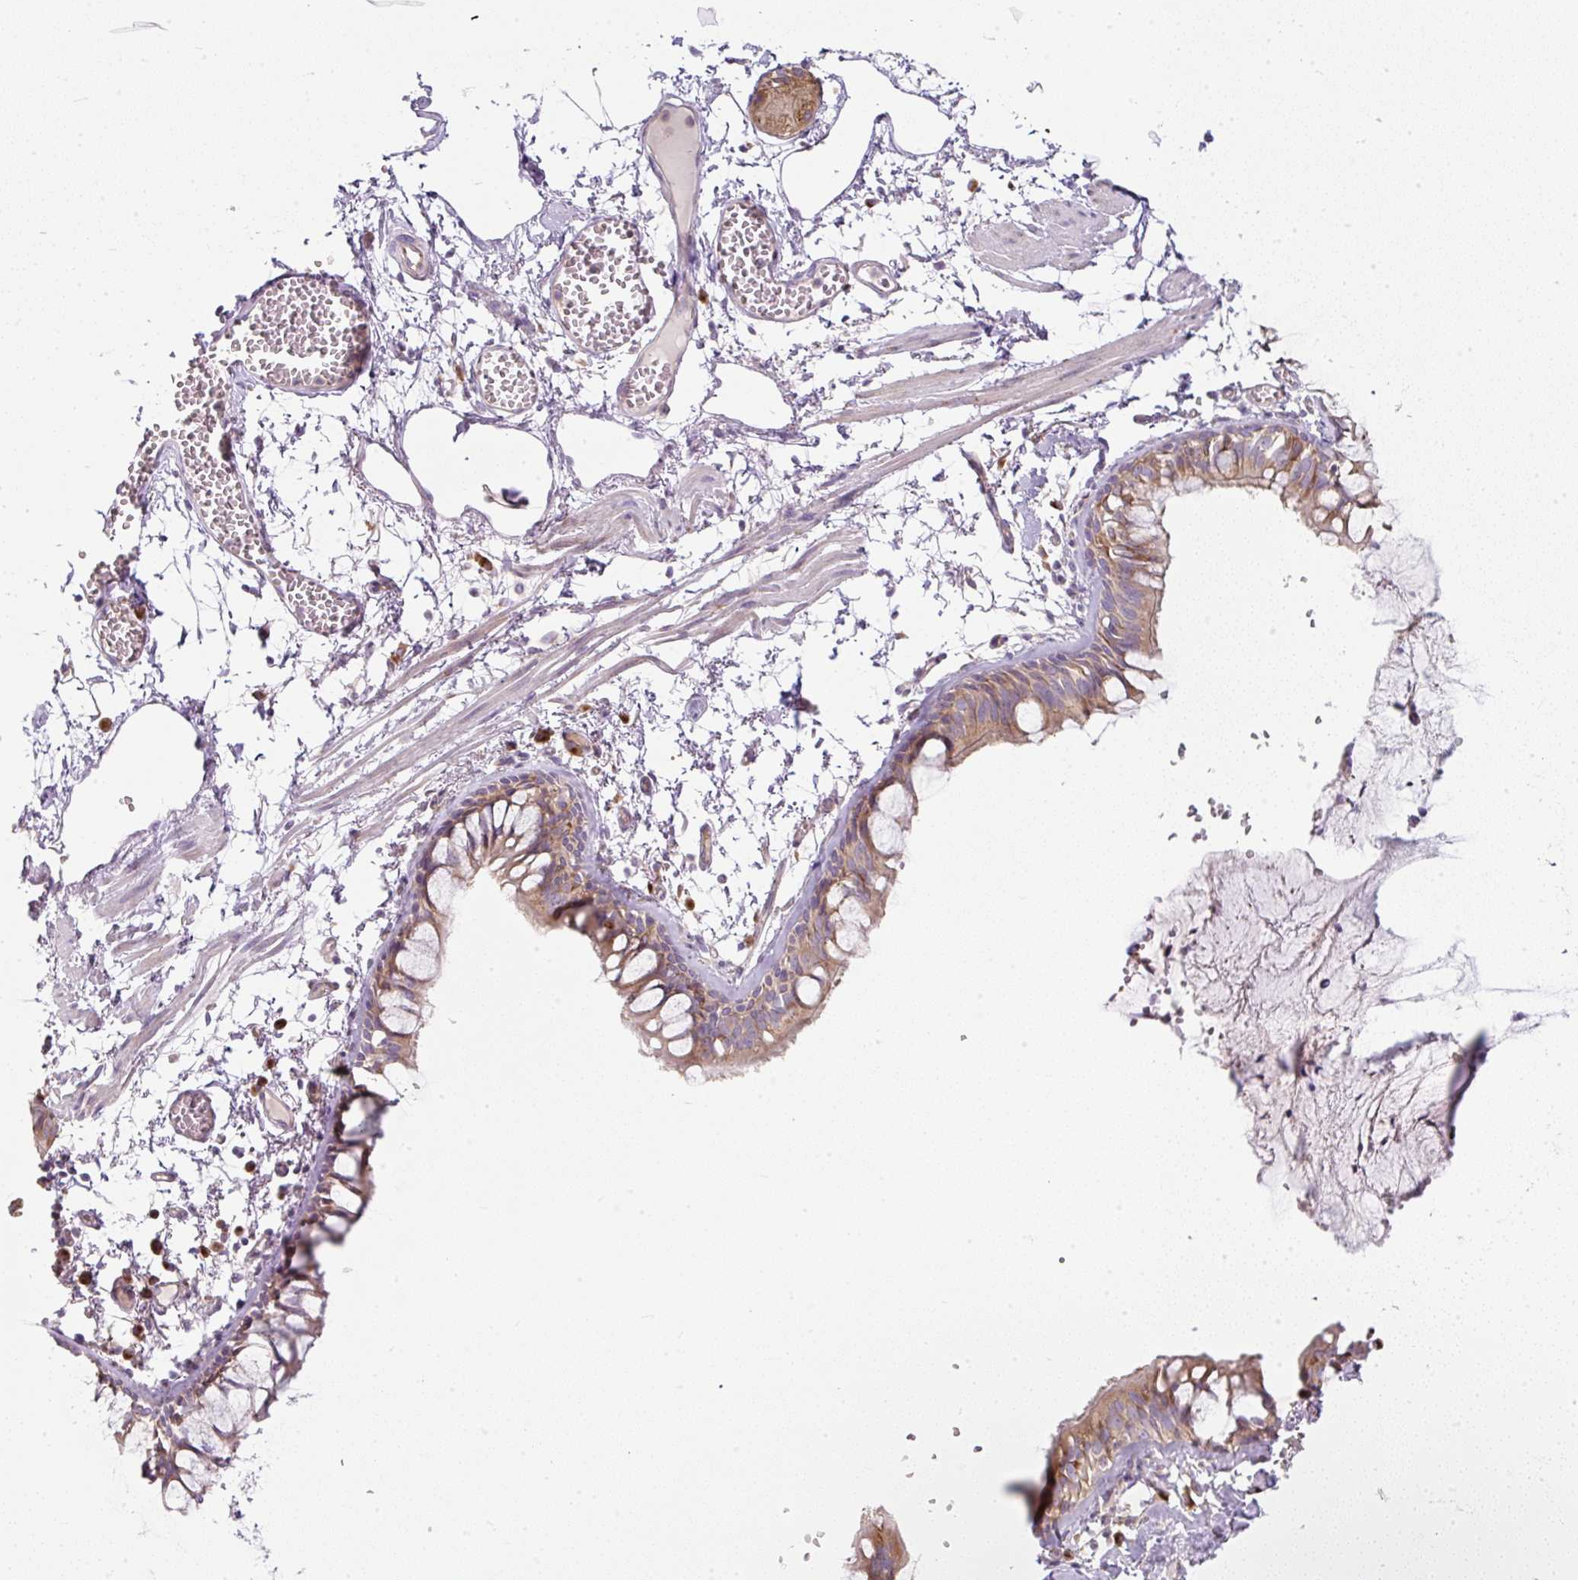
{"staining": {"intensity": "moderate", "quantity": ">75%", "location": "cytoplasmic/membranous"}, "tissue": "bronchus", "cell_type": "Respiratory epithelial cells", "image_type": "normal", "snomed": [{"axis": "morphology", "description": "Normal tissue, NOS"}, {"axis": "topography", "description": "Cartilage tissue"}, {"axis": "topography", "description": "Bronchus"}], "caption": "IHC micrograph of unremarkable bronchus: human bronchus stained using immunohistochemistry displays medium levels of moderate protein expression localized specifically in the cytoplasmic/membranous of respiratory epithelial cells, appearing as a cytoplasmic/membranous brown color.", "gene": "MLX", "patient": {"sex": "male", "age": 78}}